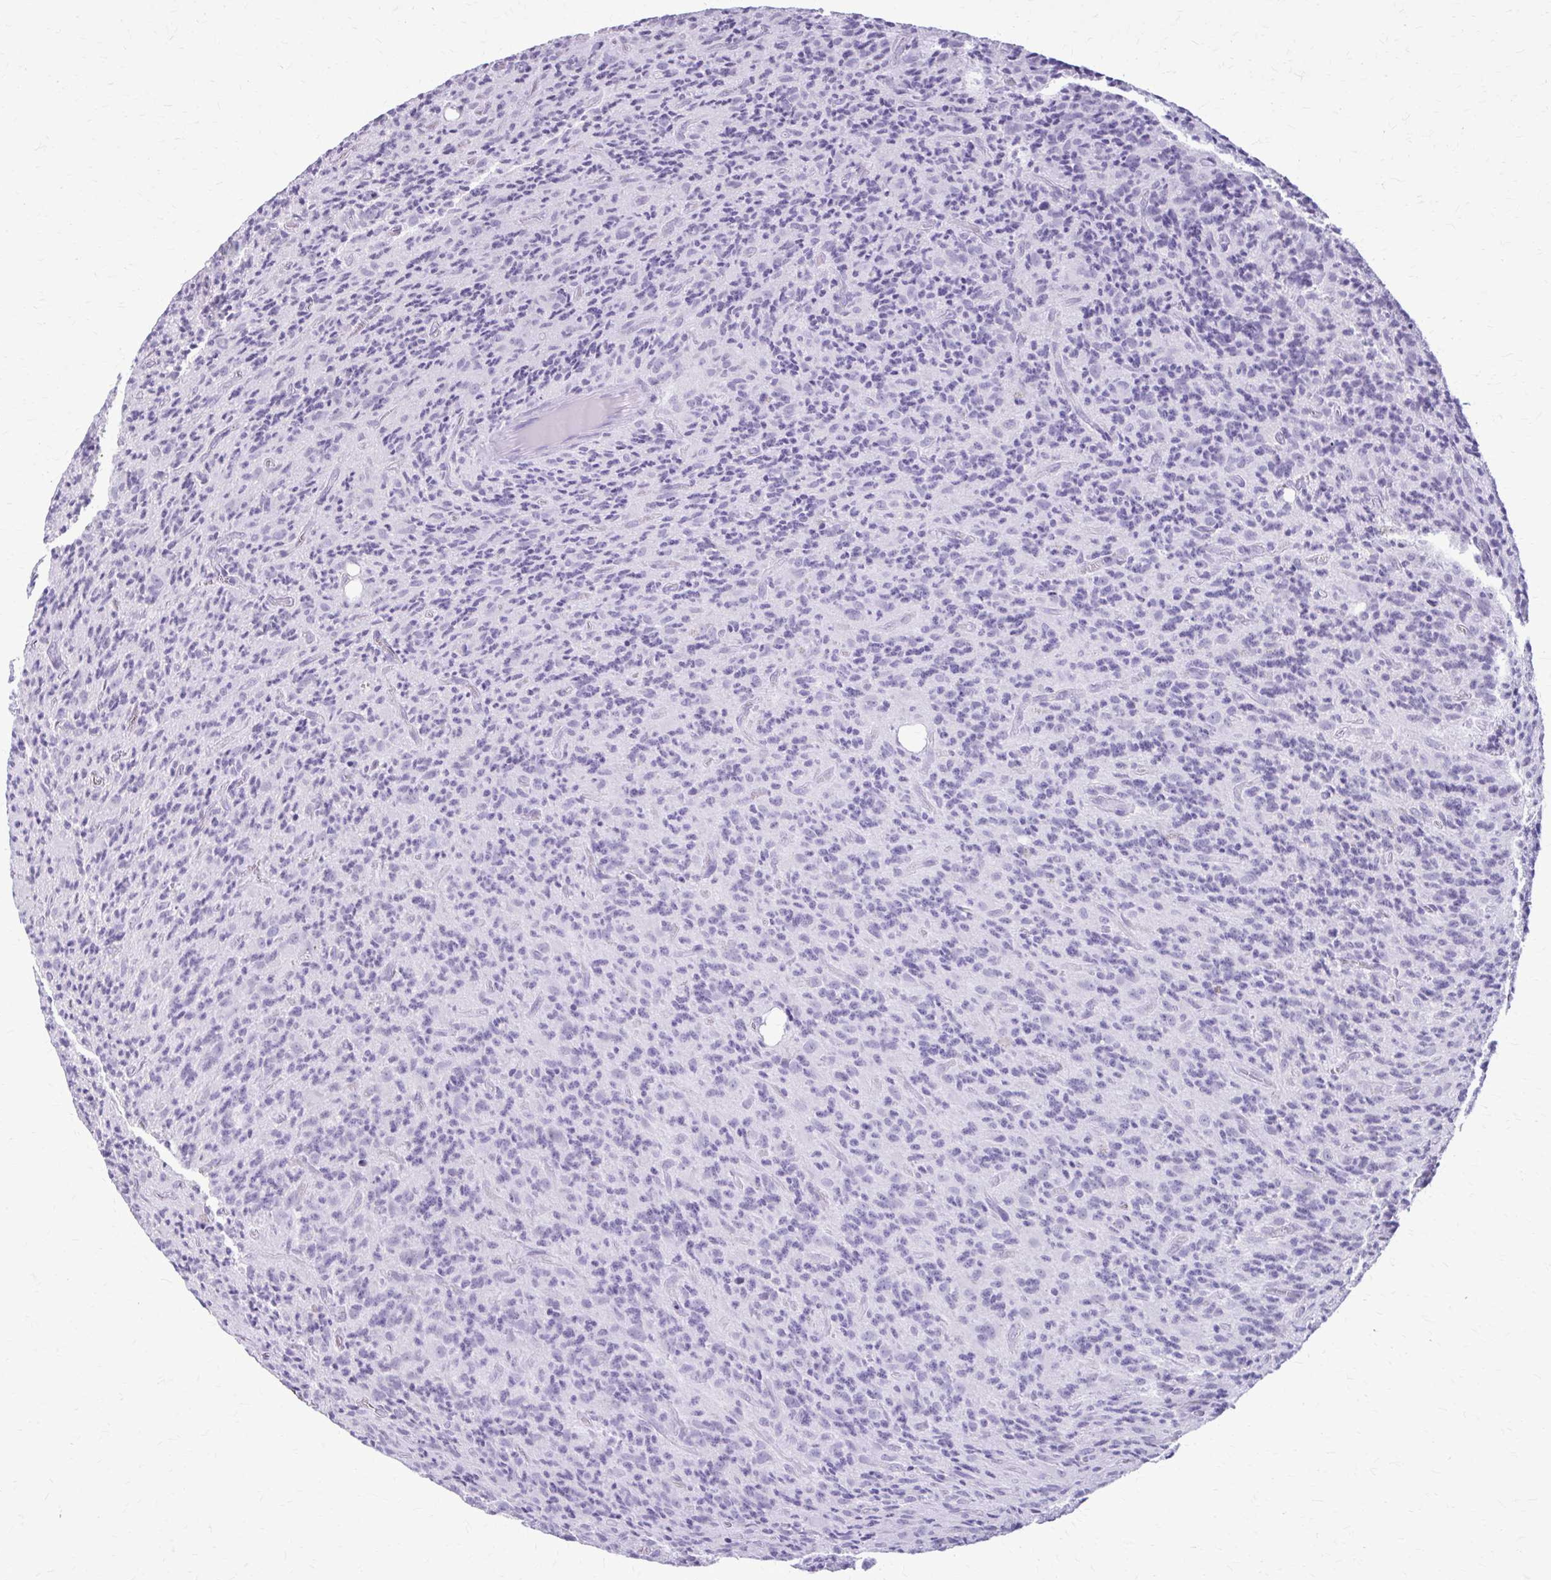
{"staining": {"intensity": "negative", "quantity": "none", "location": "none"}, "tissue": "glioma", "cell_type": "Tumor cells", "image_type": "cancer", "snomed": [{"axis": "morphology", "description": "Glioma, malignant, High grade"}, {"axis": "topography", "description": "Brain"}], "caption": "Tumor cells are negative for brown protein staining in malignant glioma (high-grade). The staining is performed using DAB brown chromogen with nuclei counter-stained in using hematoxylin.", "gene": "KRT5", "patient": {"sex": "male", "age": 76}}